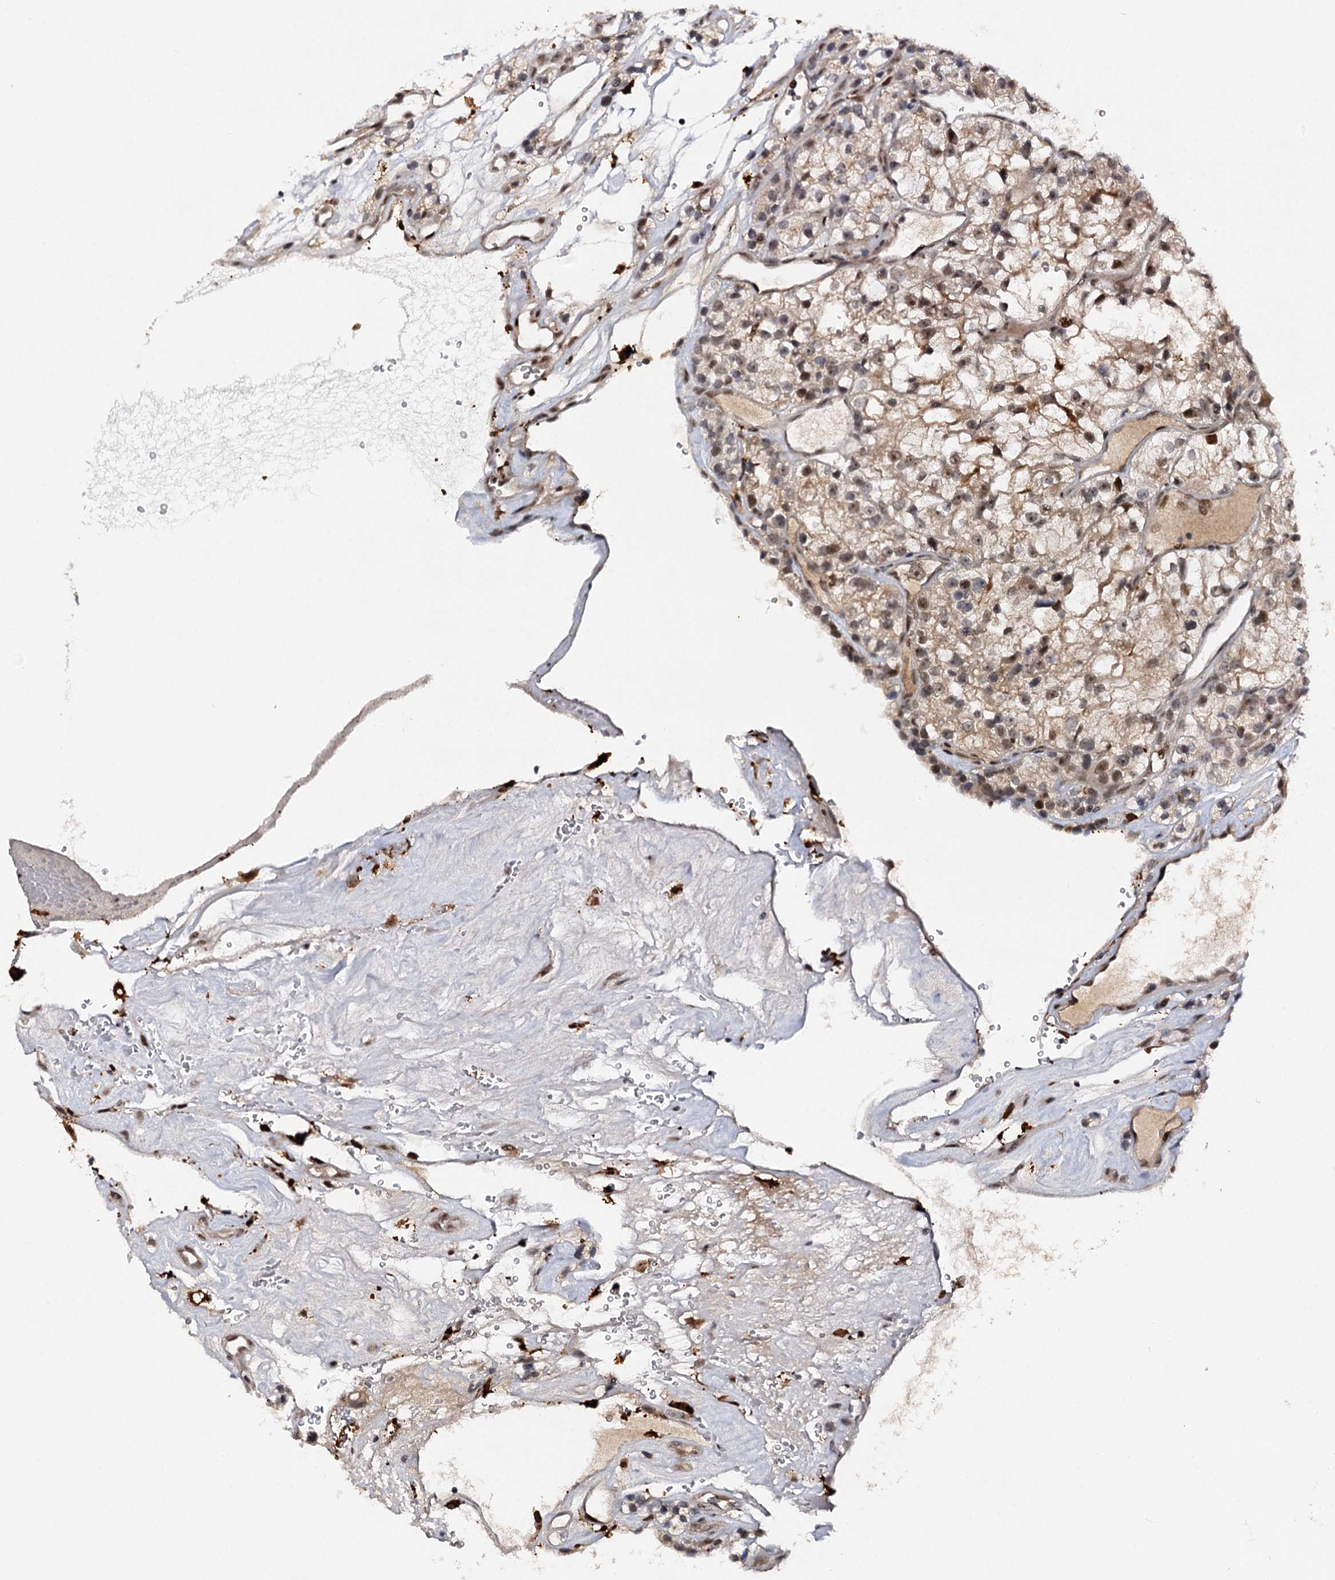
{"staining": {"intensity": "moderate", "quantity": "25%-75%", "location": "nuclear"}, "tissue": "renal cancer", "cell_type": "Tumor cells", "image_type": "cancer", "snomed": [{"axis": "morphology", "description": "Adenocarcinoma, NOS"}, {"axis": "topography", "description": "Kidney"}], "caption": "An image of human adenocarcinoma (renal) stained for a protein exhibits moderate nuclear brown staining in tumor cells.", "gene": "BUD13", "patient": {"sex": "female", "age": 57}}